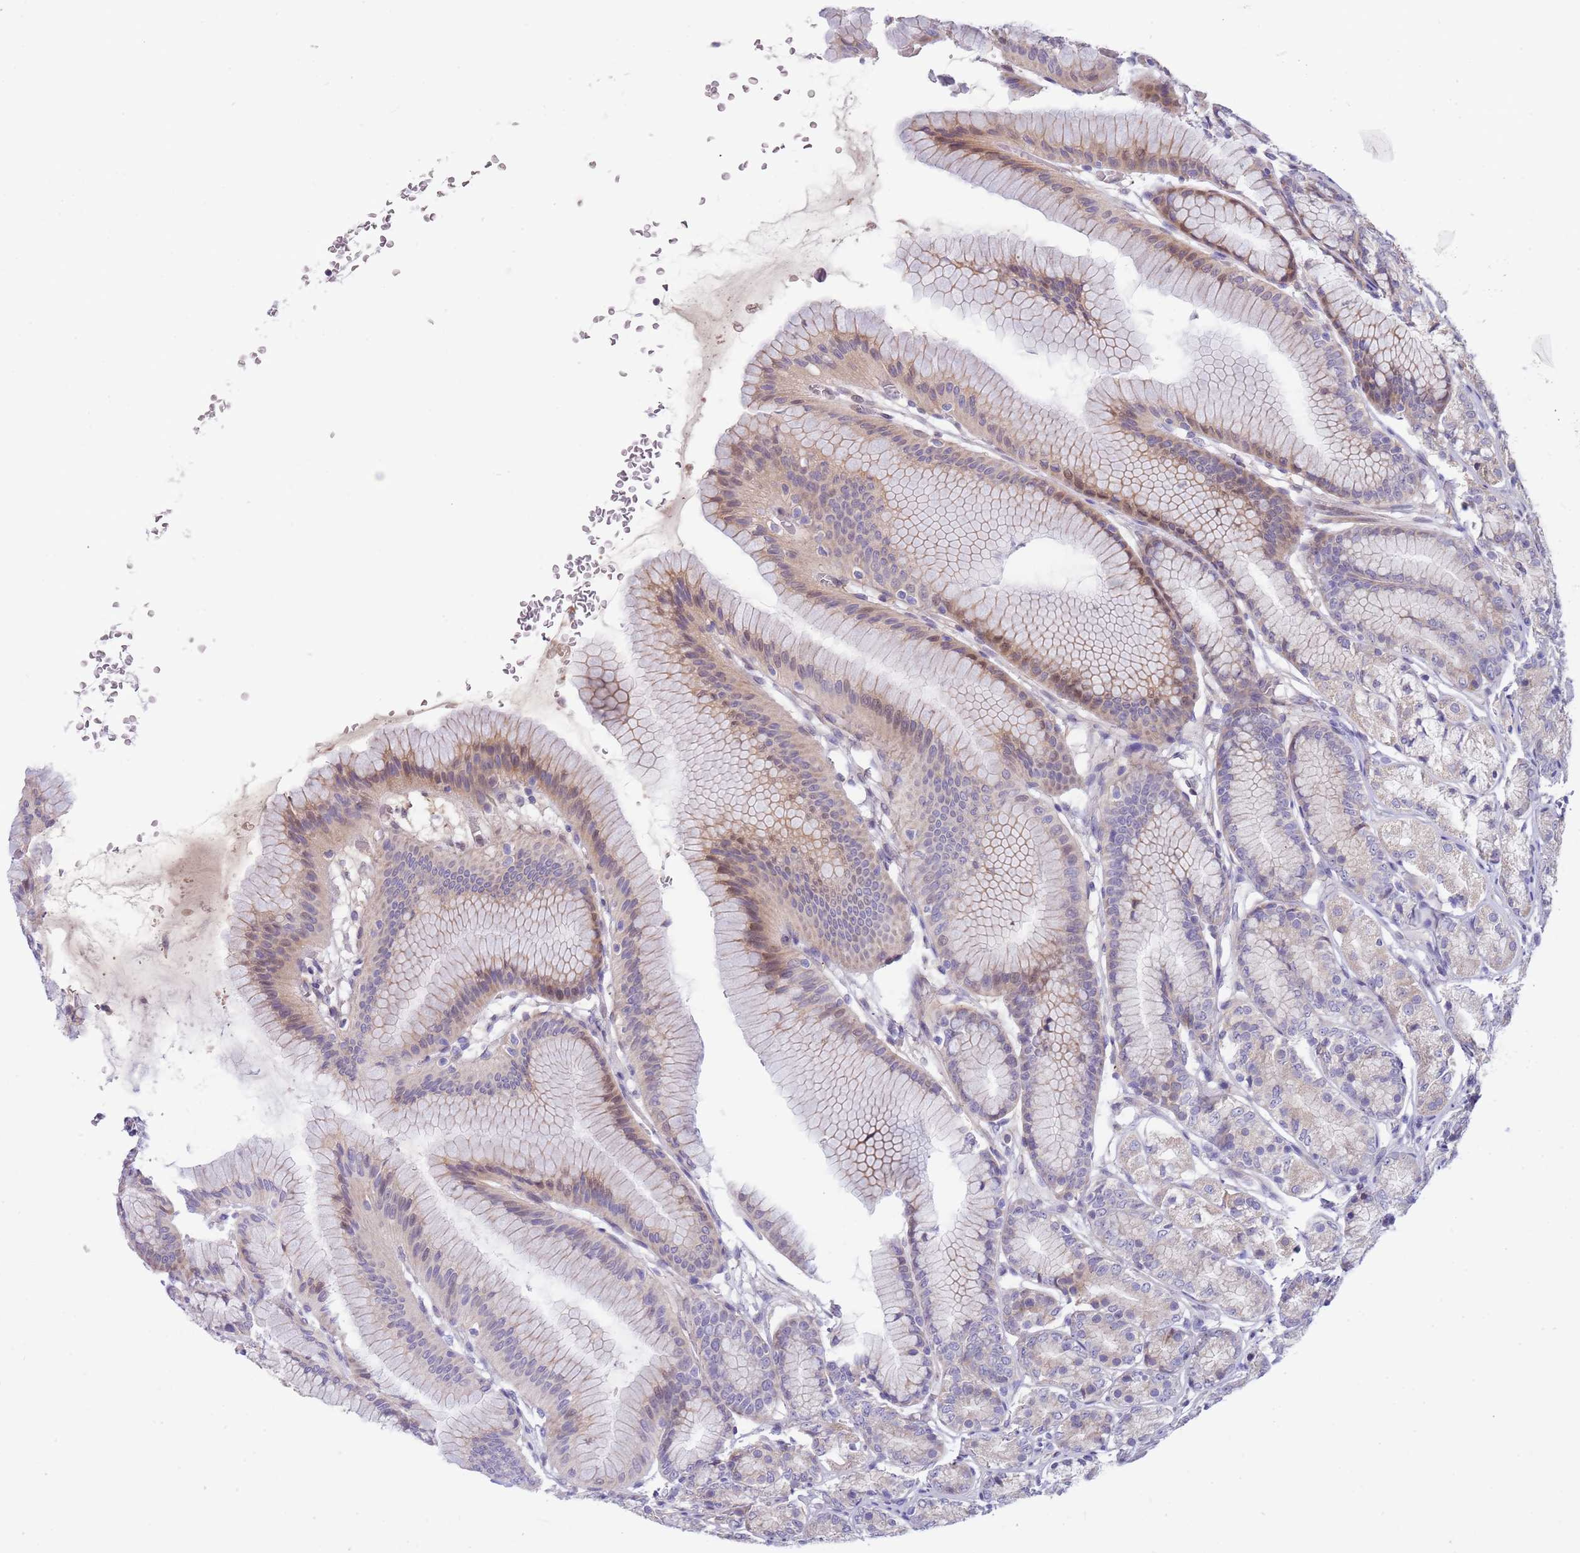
{"staining": {"intensity": "weak", "quantity": "25%-75%", "location": "cytoplasmic/membranous"}, "tissue": "stomach", "cell_type": "Glandular cells", "image_type": "normal", "snomed": [{"axis": "morphology", "description": "Normal tissue, NOS"}, {"axis": "morphology", "description": "Adenocarcinoma, NOS"}, {"axis": "morphology", "description": "Adenocarcinoma, High grade"}, {"axis": "topography", "description": "Stomach, upper"}, {"axis": "topography", "description": "Stomach"}], "caption": "A brown stain shows weak cytoplasmic/membranous expression of a protein in glandular cells of normal stomach.", "gene": "CABYR", "patient": {"sex": "female", "age": 65}}